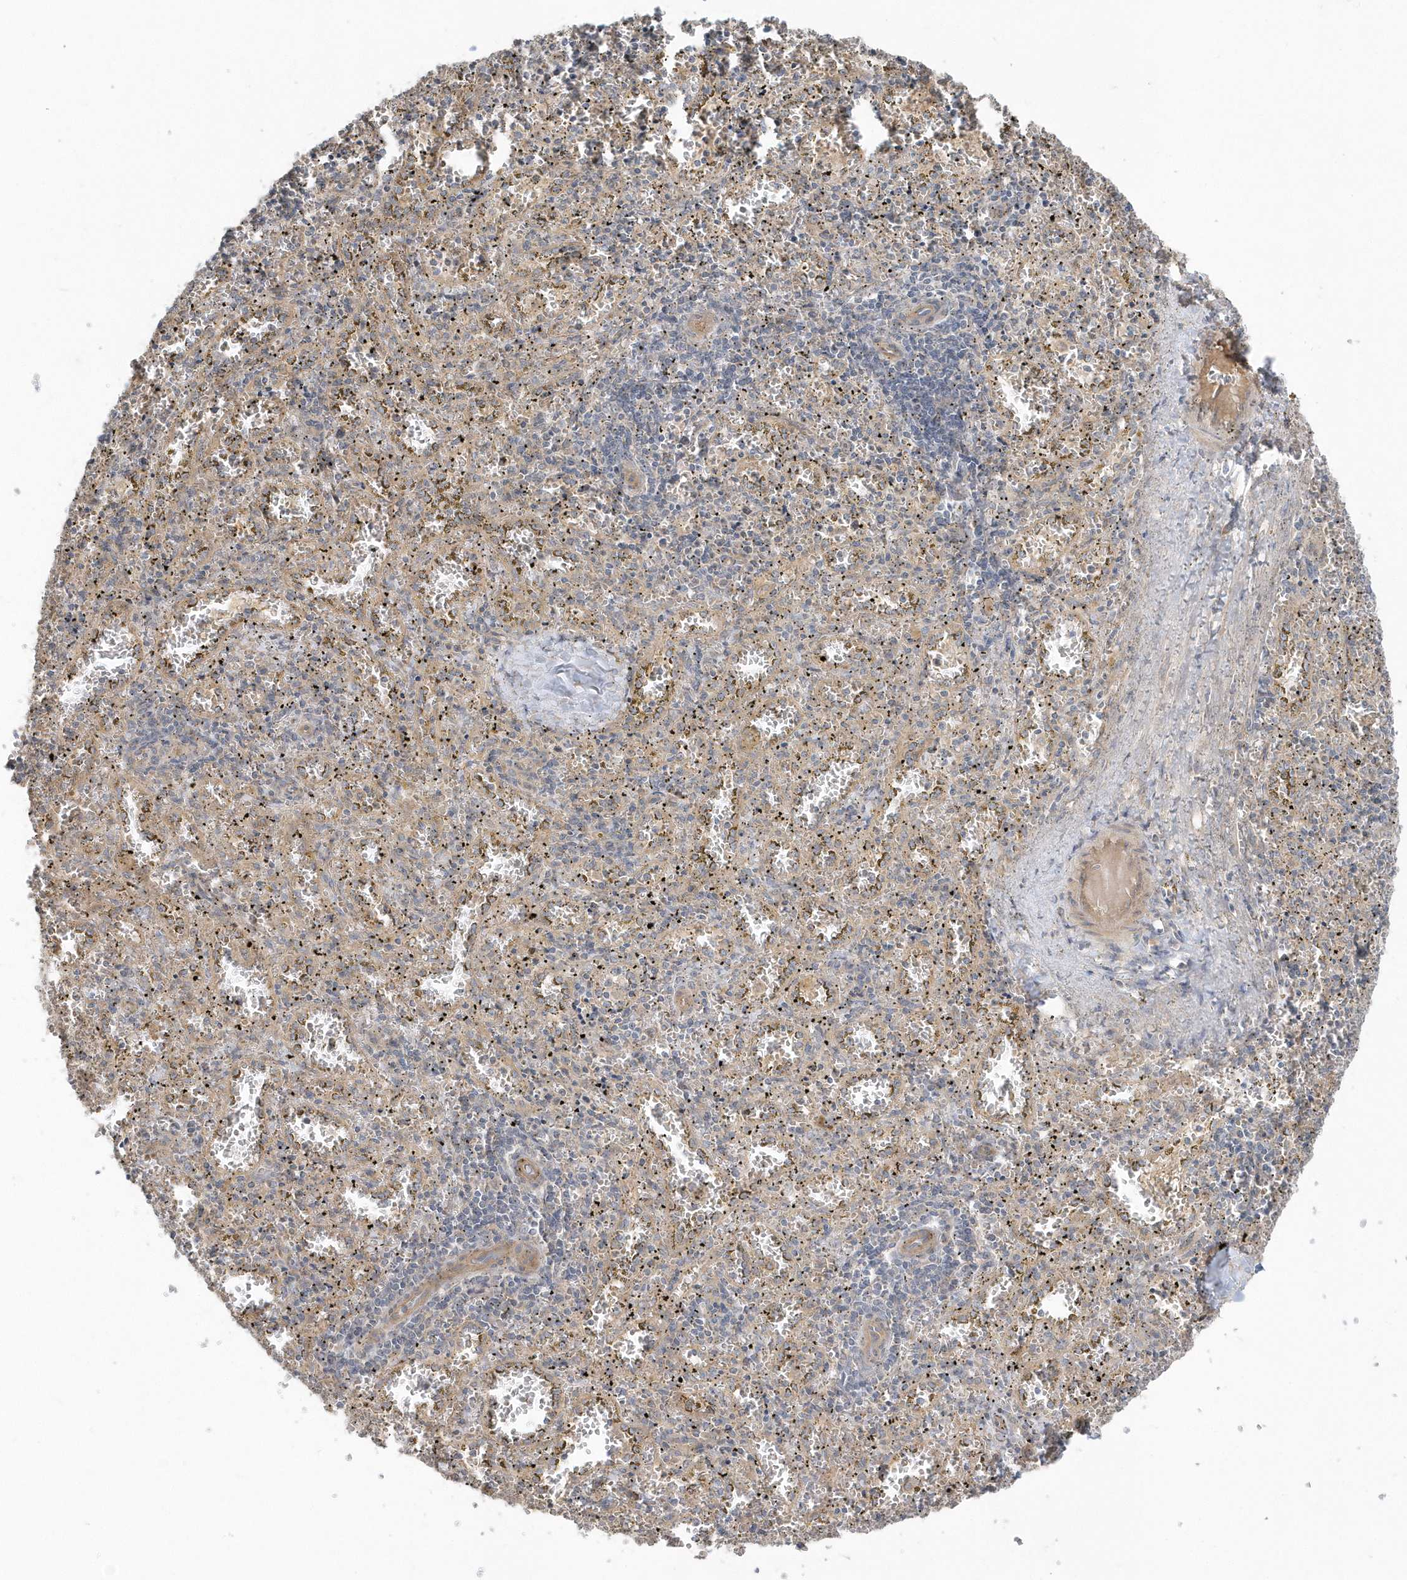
{"staining": {"intensity": "negative", "quantity": "none", "location": "none"}, "tissue": "spleen", "cell_type": "Cells in red pulp", "image_type": "normal", "snomed": [{"axis": "morphology", "description": "Normal tissue, NOS"}, {"axis": "topography", "description": "Spleen"}], "caption": "Immunohistochemistry (IHC) of normal human spleen demonstrates no positivity in cells in red pulp. (DAB immunohistochemistry (IHC) with hematoxylin counter stain).", "gene": "ACTR1A", "patient": {"sex": "male", "age": 11}}